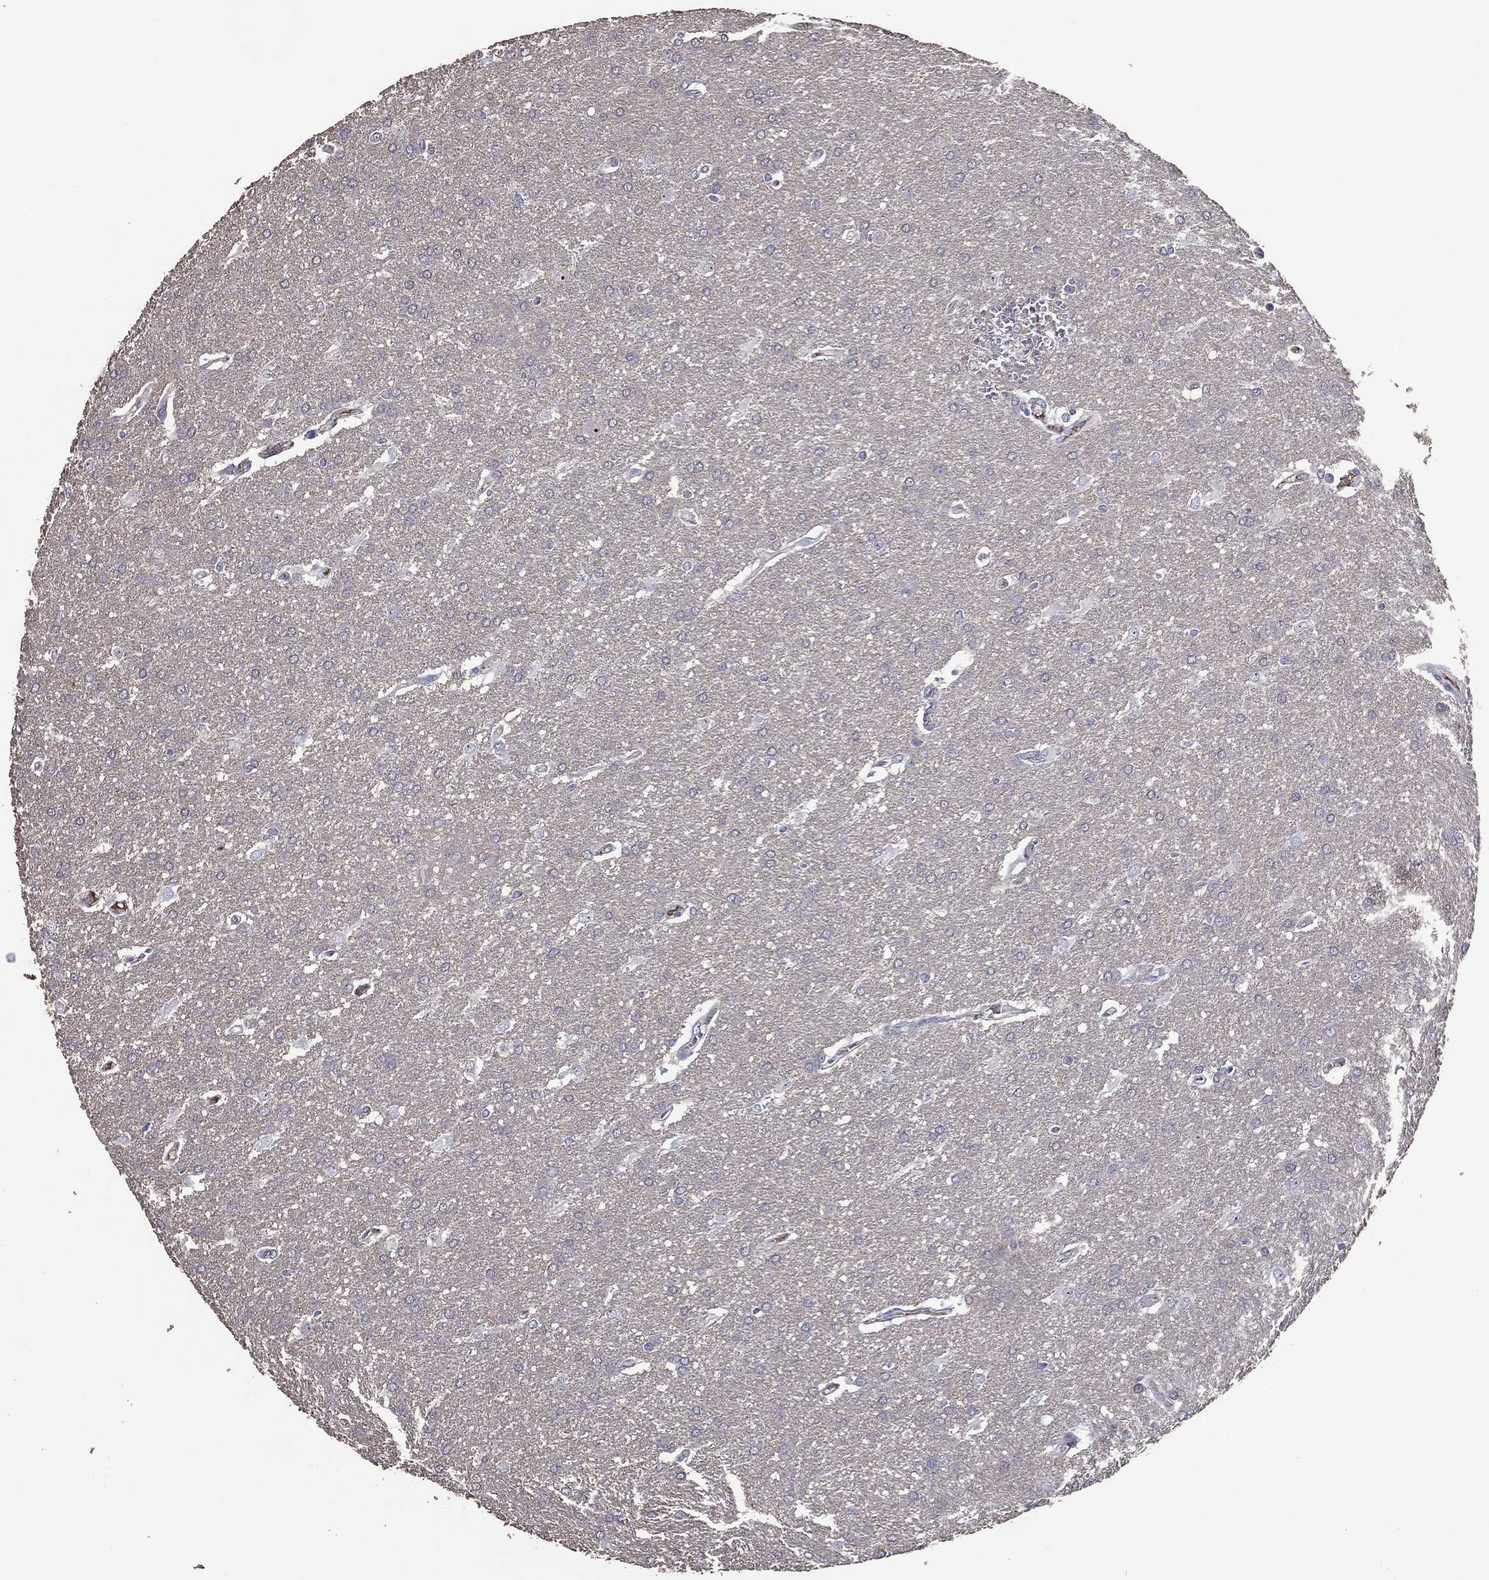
{"staining": {"intensity": "negative", "quantity": "none", "location": "none"}, "tissue": "glioma", "cell_type": "Tumor cells", "image_type": "cancer", "snomed": [{"axis": "morphology", "description": "Glioma, malignant, Low grade"}, {"axis": "topography", "description": "Brain"}], "caption": "Human glioma stained for a protein using immunohistochemistry demonstrates no positivity in tumor cells.", "gene": "EFNA1", "patient": {"sex": "female", "age": 32}}